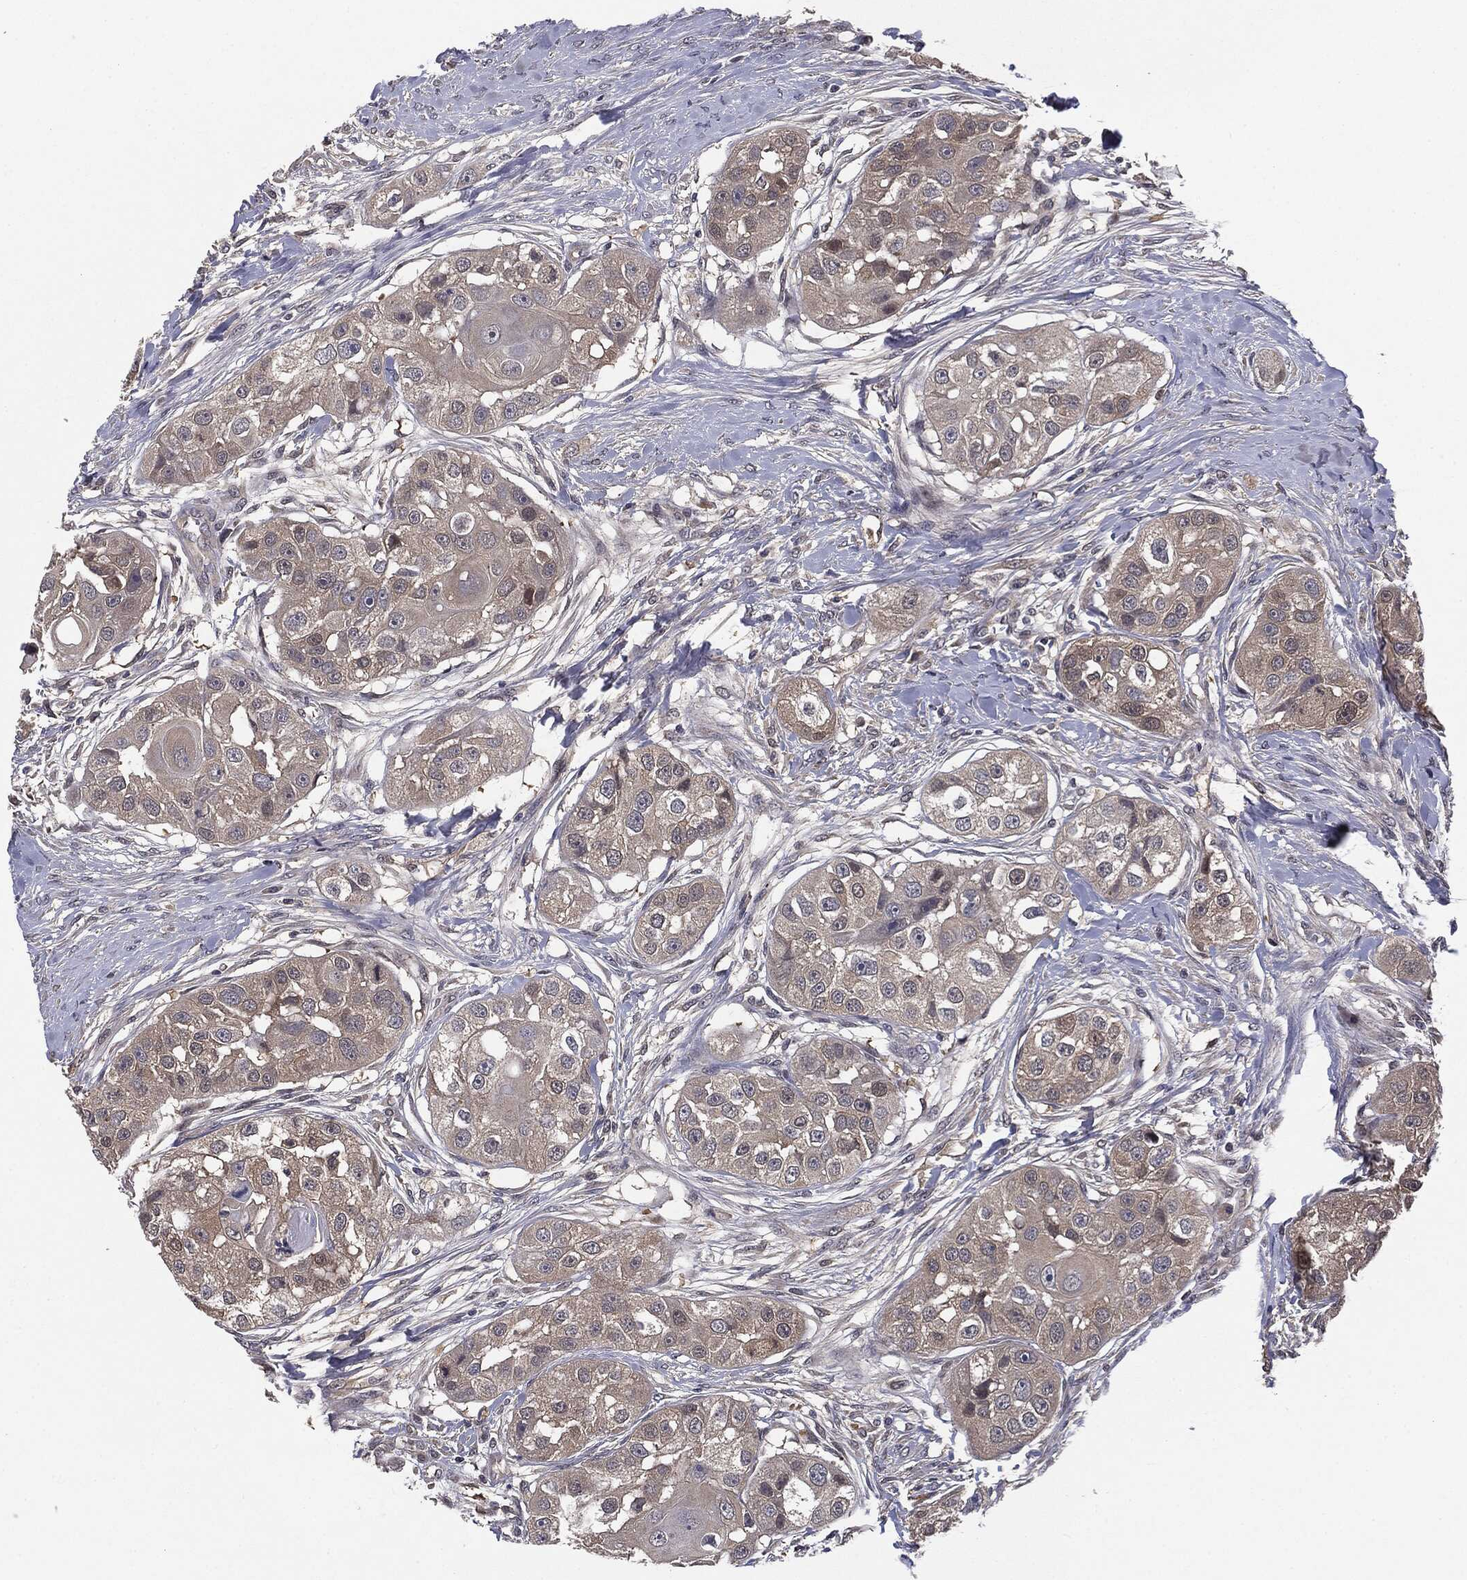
{"staining": {"intensity": "negative", "quantity": "none", "location": "none"}, "tissue": "head and neck cancer", "cell_type": "Tumor cells", "image_type": "cancer", "snomed": [{"axis": "morphology", "description": "Normal tissue, NOS"}, {"axis": "morphology", "description": "Squamous cell carcinoma, NOS"}, {"axis": "topography", "description": "Skeletal muscle"}, {"axis": "topography", "description": "Head-Neck"}], "caption": "A photomicrograph of head and neck squamous cell carcinoma stained for a protein reveals no brown staining in tumor cells.", "gene": "KRT7", "patient": {"sex": "male", "age": 51}}